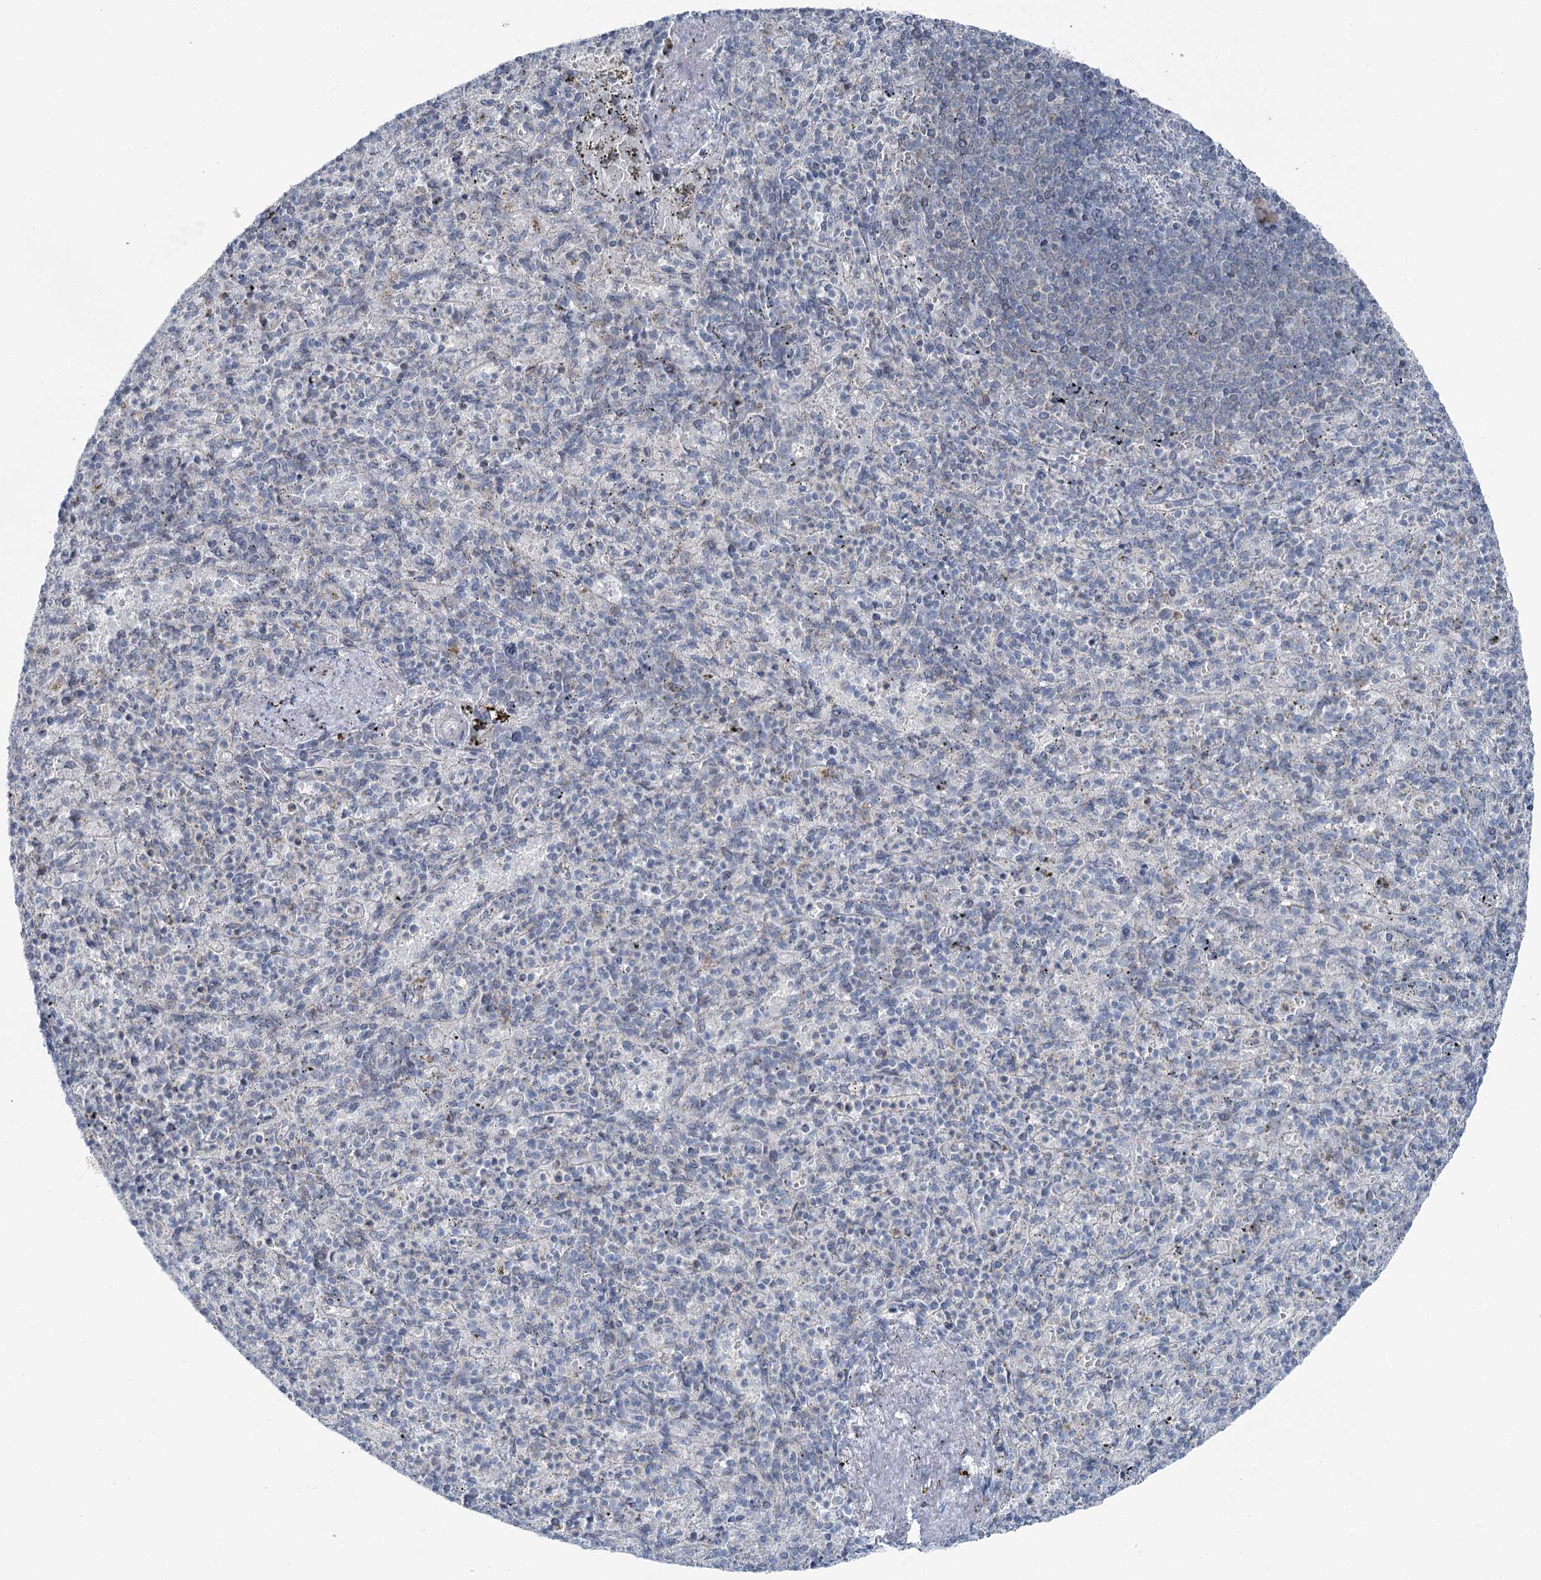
{"staining": {"intensity": "negative", "quantity": "none", "location": "none"}, "tissue": "spleen", "cell_type": "Cells in red pulp", "image_type": "normal", "snomed": [{"axis": "morphology", "description": "Normal tissue, NOS"}, {"axis": "topography", "description": "Spleen"}], "caption": "A micrograph of human spleen is negative for staining in cells in red pulp. Nuclei are stained in blue.", "gene": "STEEP1", "patient": {"sex": "female", "age": 74}}